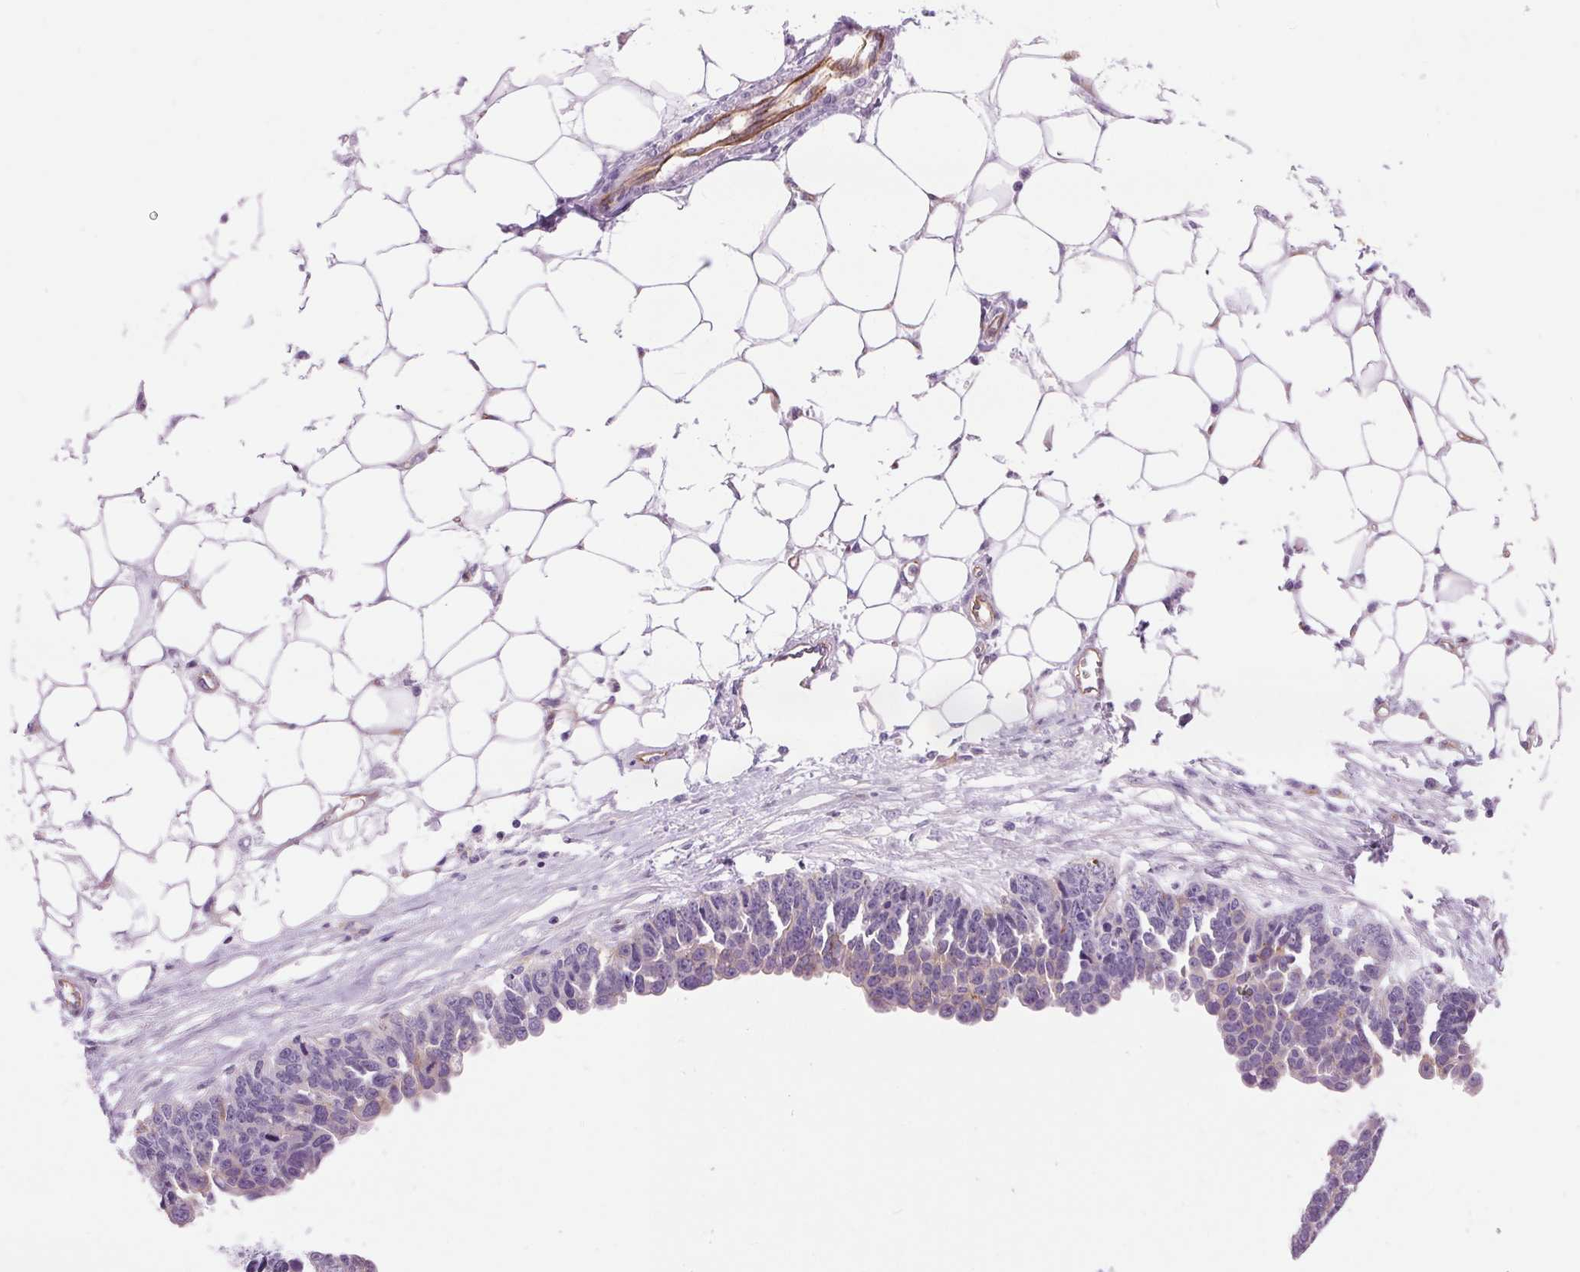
{"staining": {"intensity": "negative", "quantity": "none", "location": "none"}, "tissue": "ovarian cancer", "cell_type": "Tumor cells", "image_type": "cancer", "snomed": [{"axis": "morphology", "description": "Cystadenocarcinoma, serous, NOS"}, {"axis": "topography", "description": "Ovary"}], "caption": "Immunohistochemical staining of ovarian cancer reveals no significant staining in tumor cells.", "gene": "DIXDC1", "patient": {"sex": "female", "age": 76}}